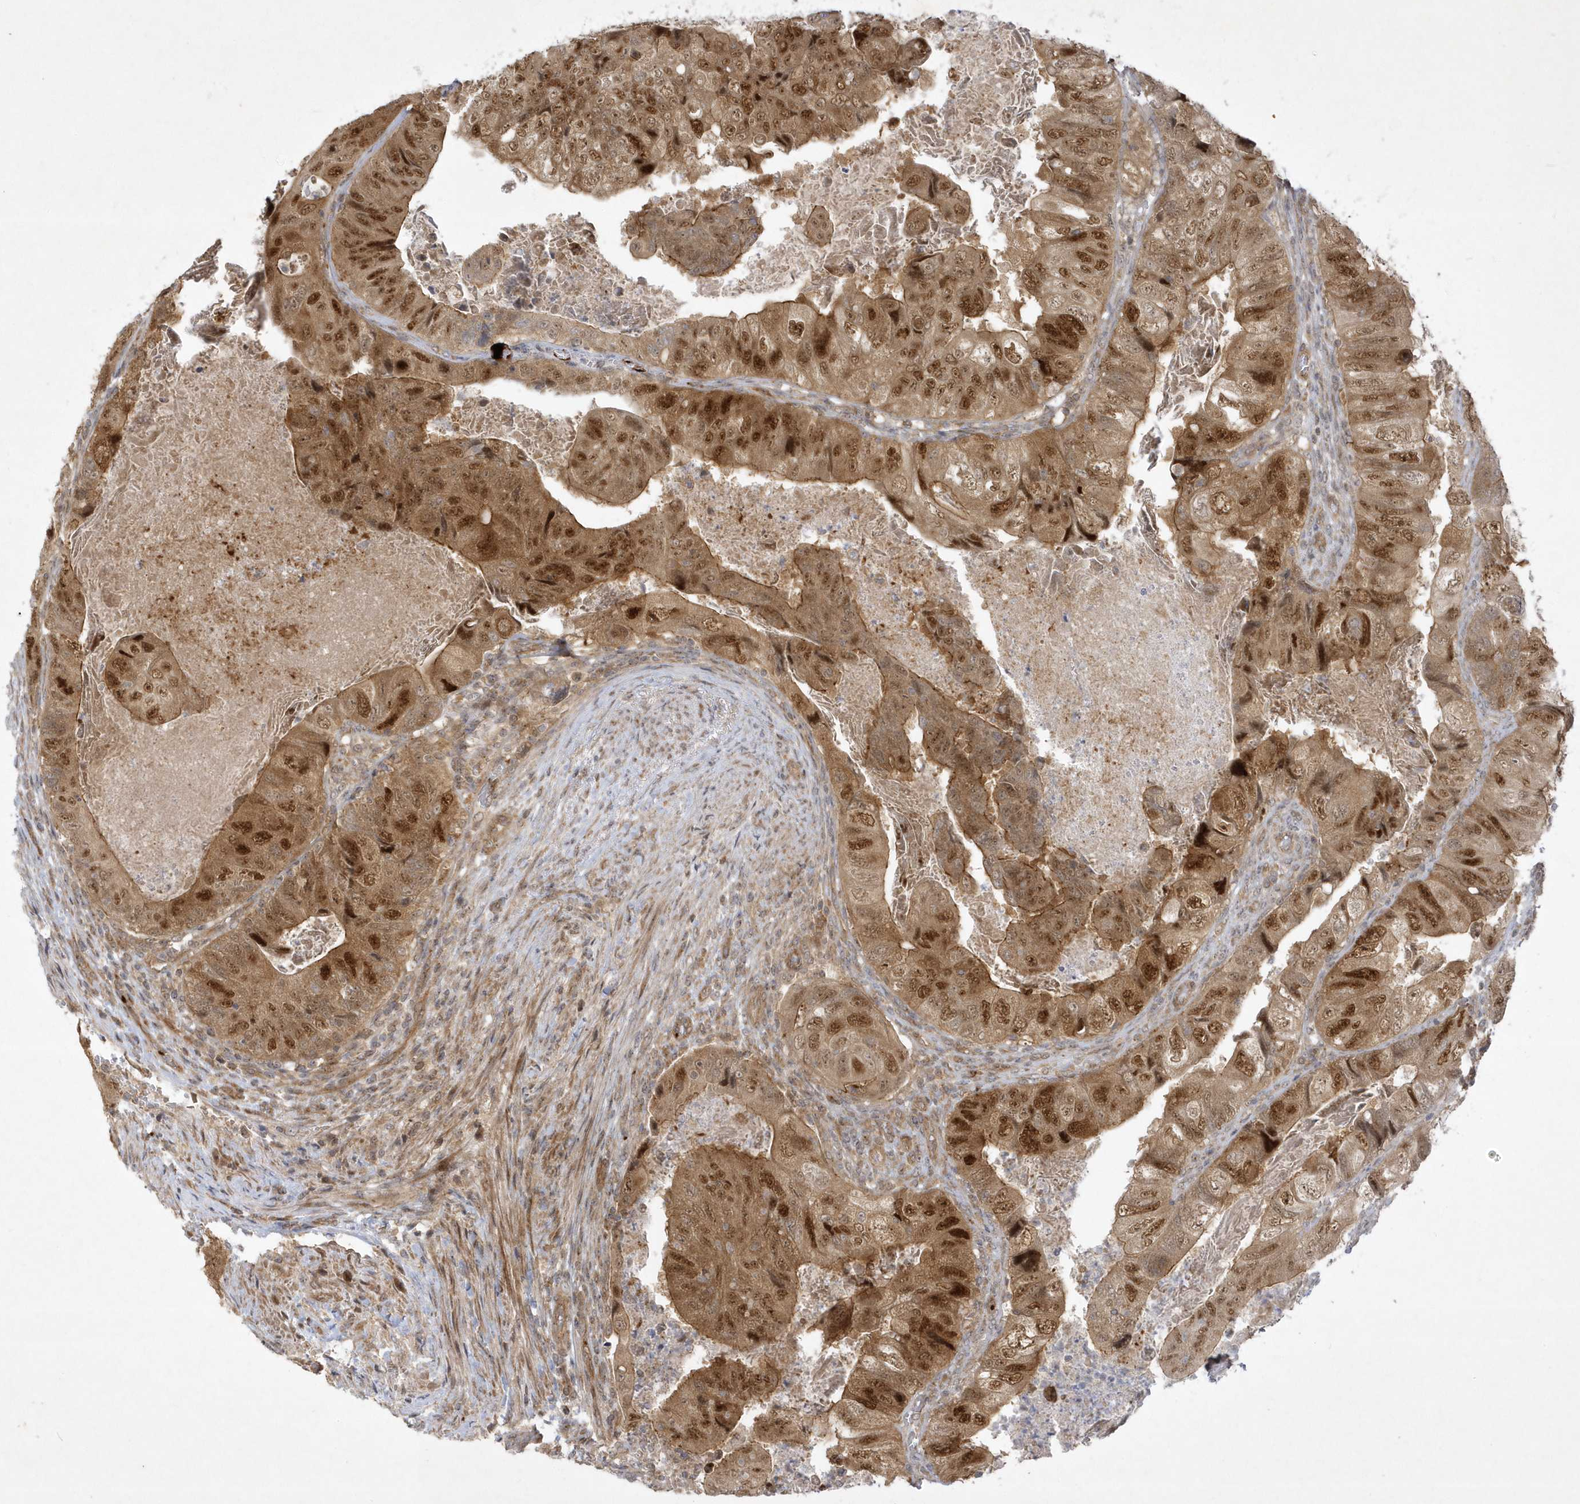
{"staining": {"intensity": "moderate", "quantity": ">75%", "location": "cytoplasmic/membranous,nuclear"}, "tissue": "colorectal cancer", "cell_type": "Tumor cells", "image_type": "cancer", "snomed": [{"axis": "morphology", "description": "Adenocarcinoma, NOS"}, {"axis": "topography", "description": "Rectum"}], "caption": "This image displays IHC staining of human adenocarcinoma (colorectal), with medium moderate cytoplasmic/membranous and nuclear staining in approximately >75% of tumor cells.", "gene": "NAF1", "patient": {"sex": "male", "age": 63}}